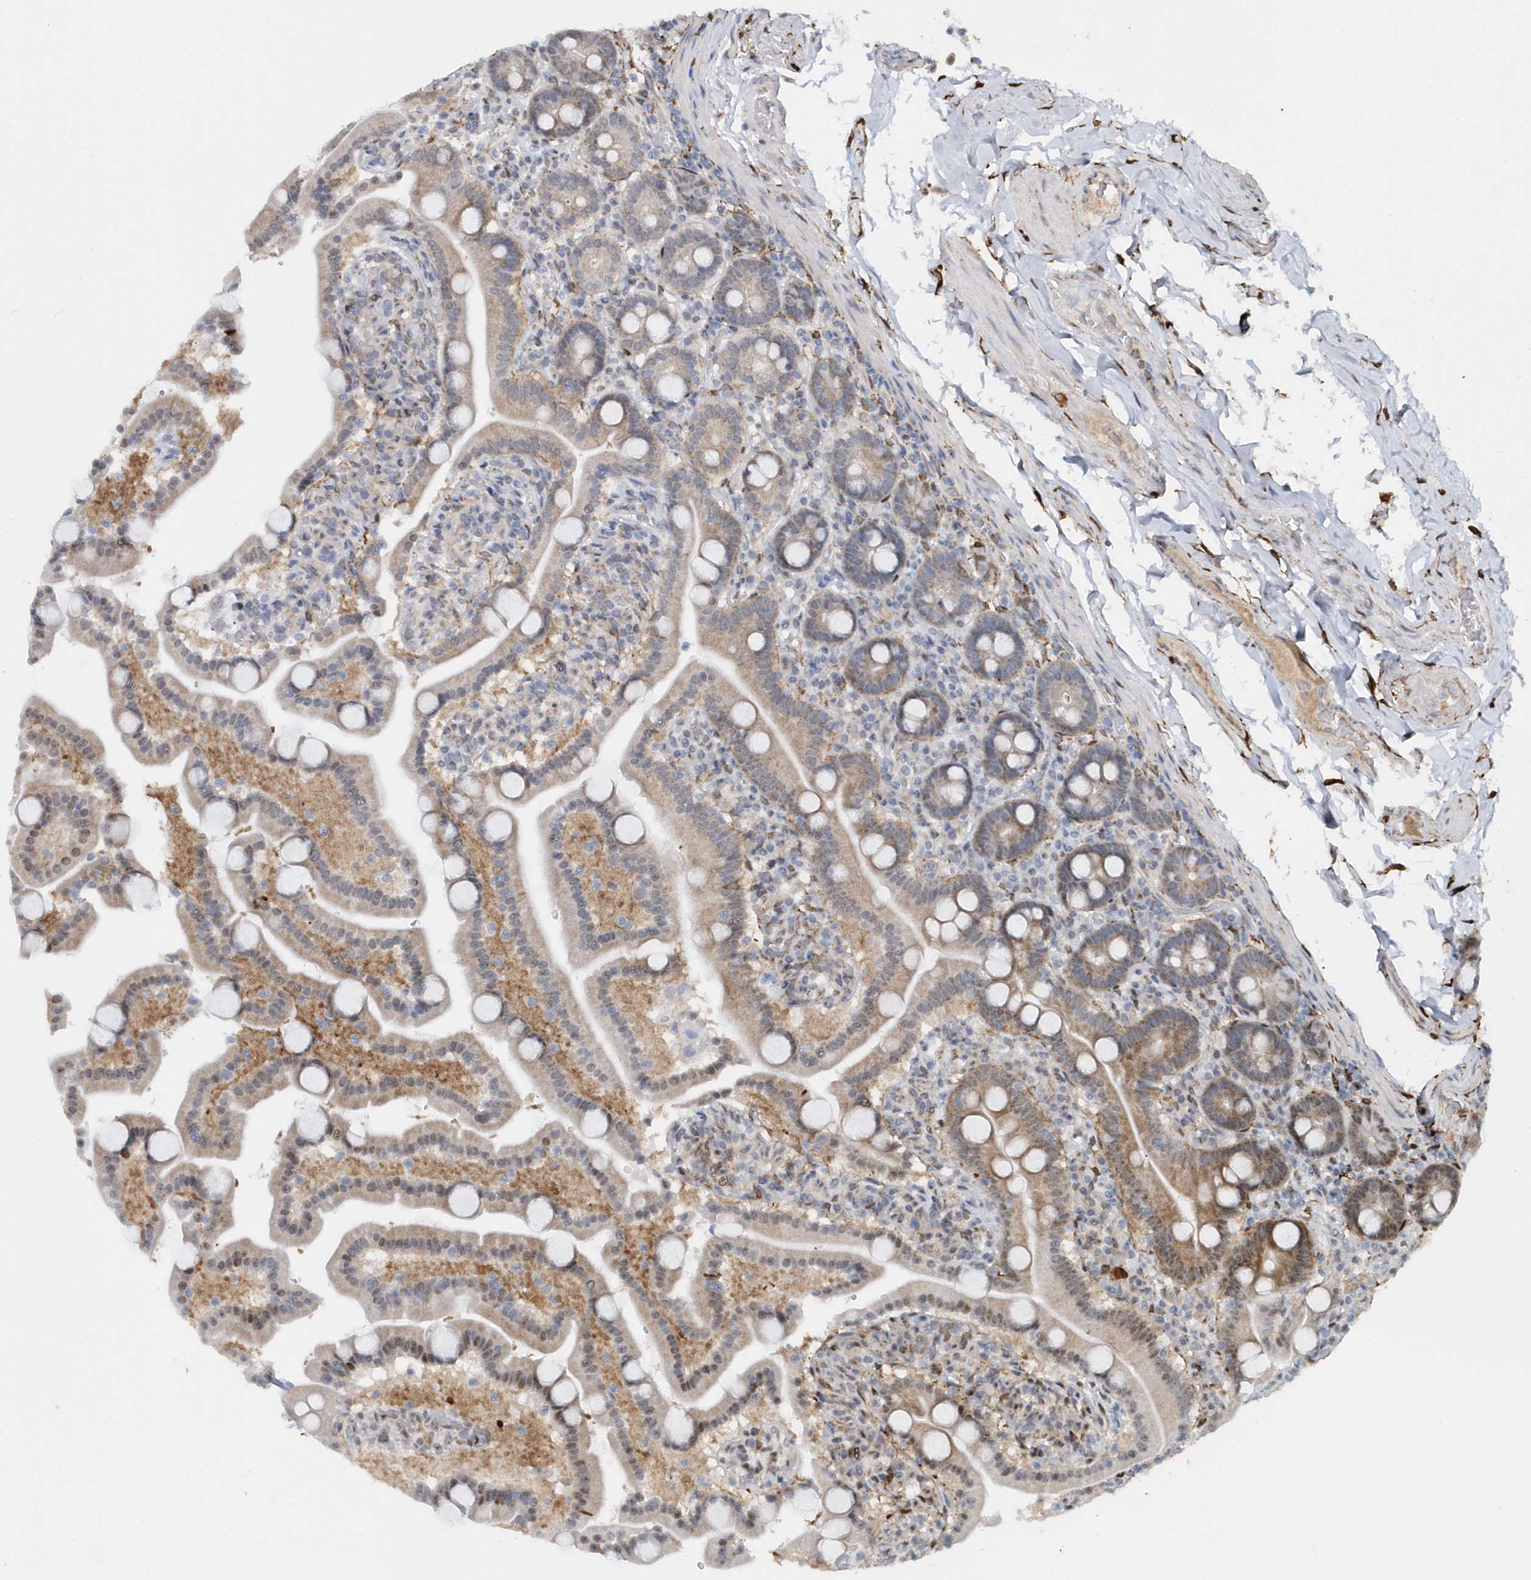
{"staining": {"intensity": "moderate", "quantity": "25%-75%", "location": "cytoplasmic/membranous,nuclear"}, "tissue": "duodenum", "cell_type": "Glandular cells", "image_type": "normal", "snomed": [{"axis": "morphology", "description": "Normal tissue, NOS"}, {"axis": "topography", "description": "Duodenum"}], "caption": "Immunohistochemical staining of benign duodenum displays moderate cytoplasmic/membranous,nuclear protein expression in about 25%-75% of glandular cells. (DAB IHC, brown staining for protein, blue staining for nuclei).", "gene": "ASCL4", "patient": {"sex": "male", "age": 55}}